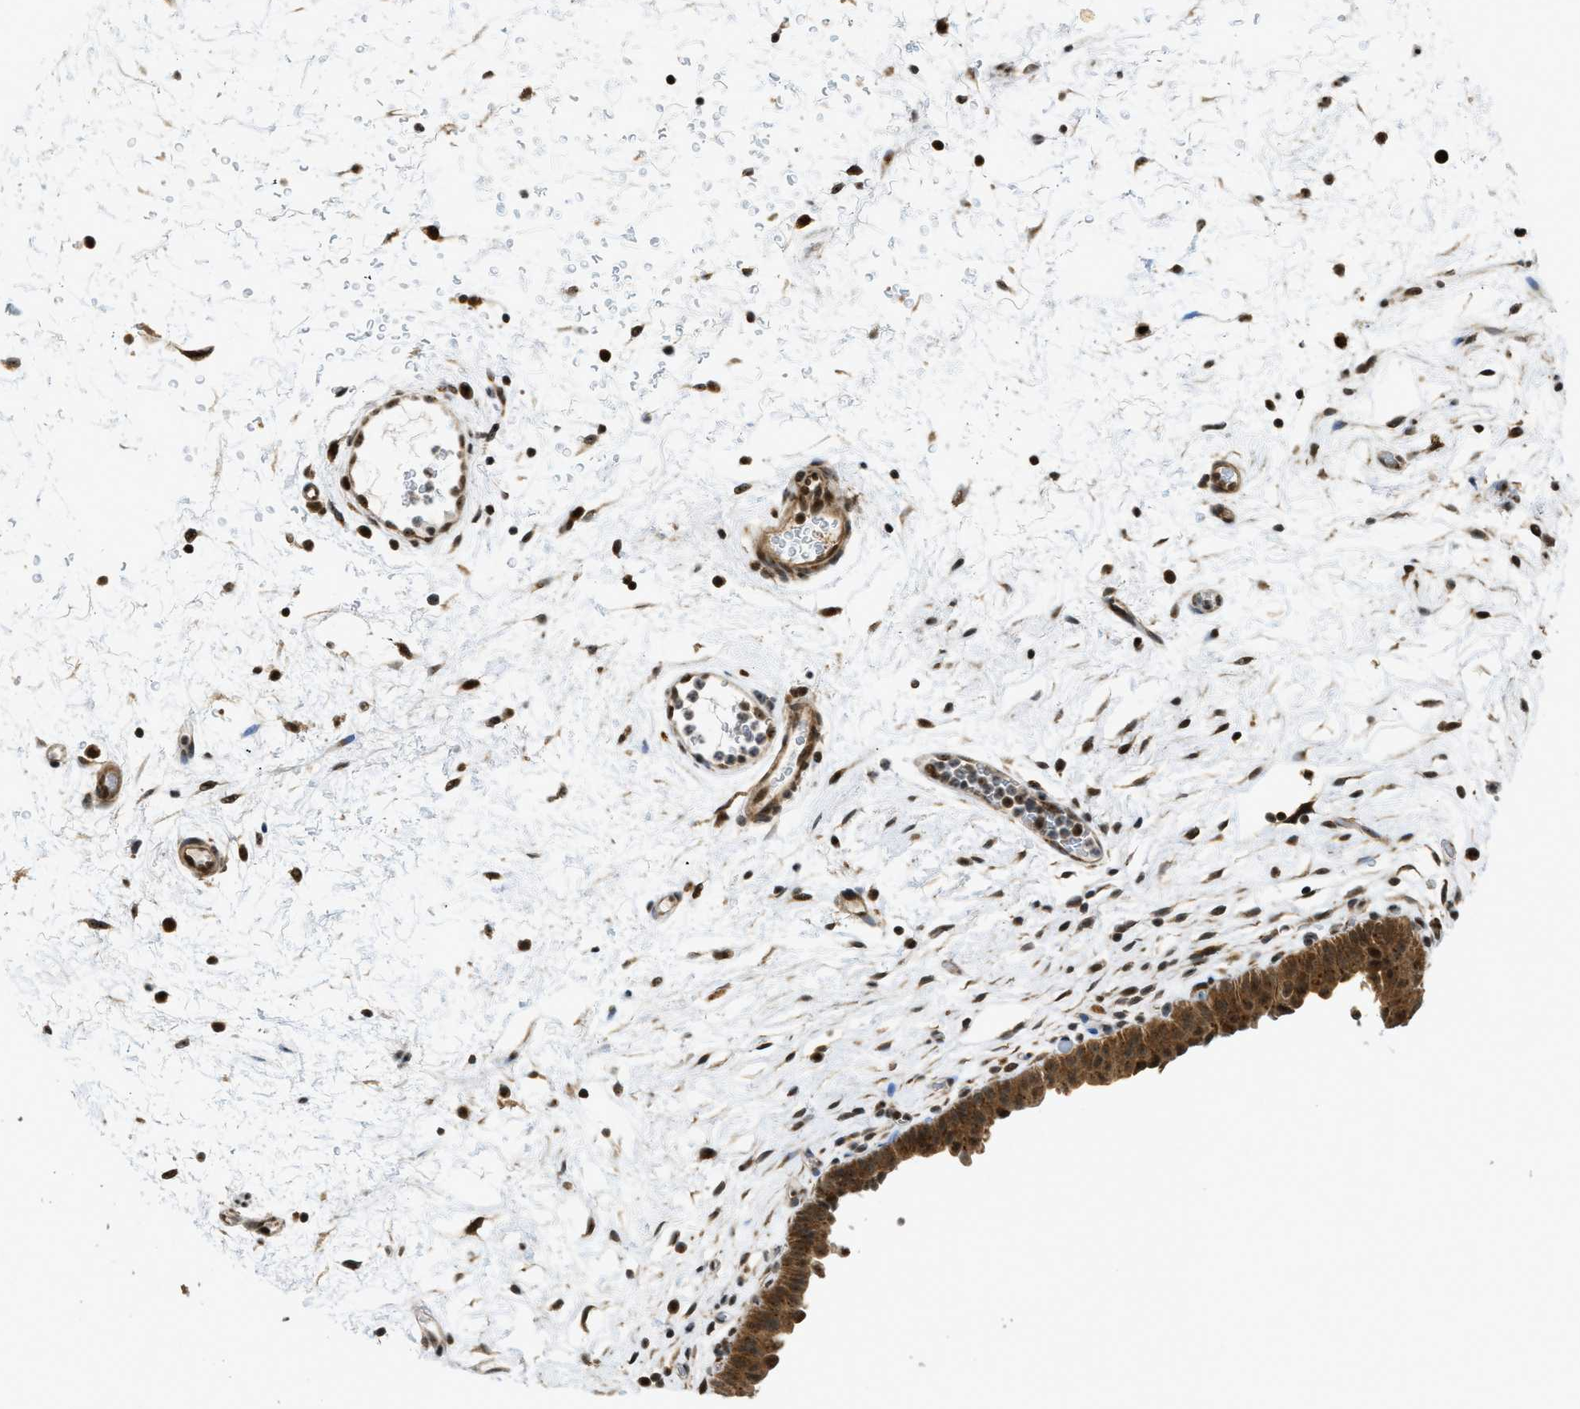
{"staining": {"intensity": "moderate", "quantity": ">75%", "location": "cytoplasmic/membranous,nuclear"}, "tissue": "urinary bladder", "cell_type": "Urothelial cells", "image_type": "normal", "snomed": [{"axis": "morphology", "description": "Normal tissue, NOS"}, {"axis": "topography", "description": "Urinary bladder"}], "caption": "The image exhibits a brown stain indicating the presence of a protein in the cytoplasmic/membranous,nuclear of urothelial cells in urinary bladder. (Brightfield microscopy of DAB IHC at high magnification).", "gene": "TACC1", "patient": {"sex": "male", "age": 46}}